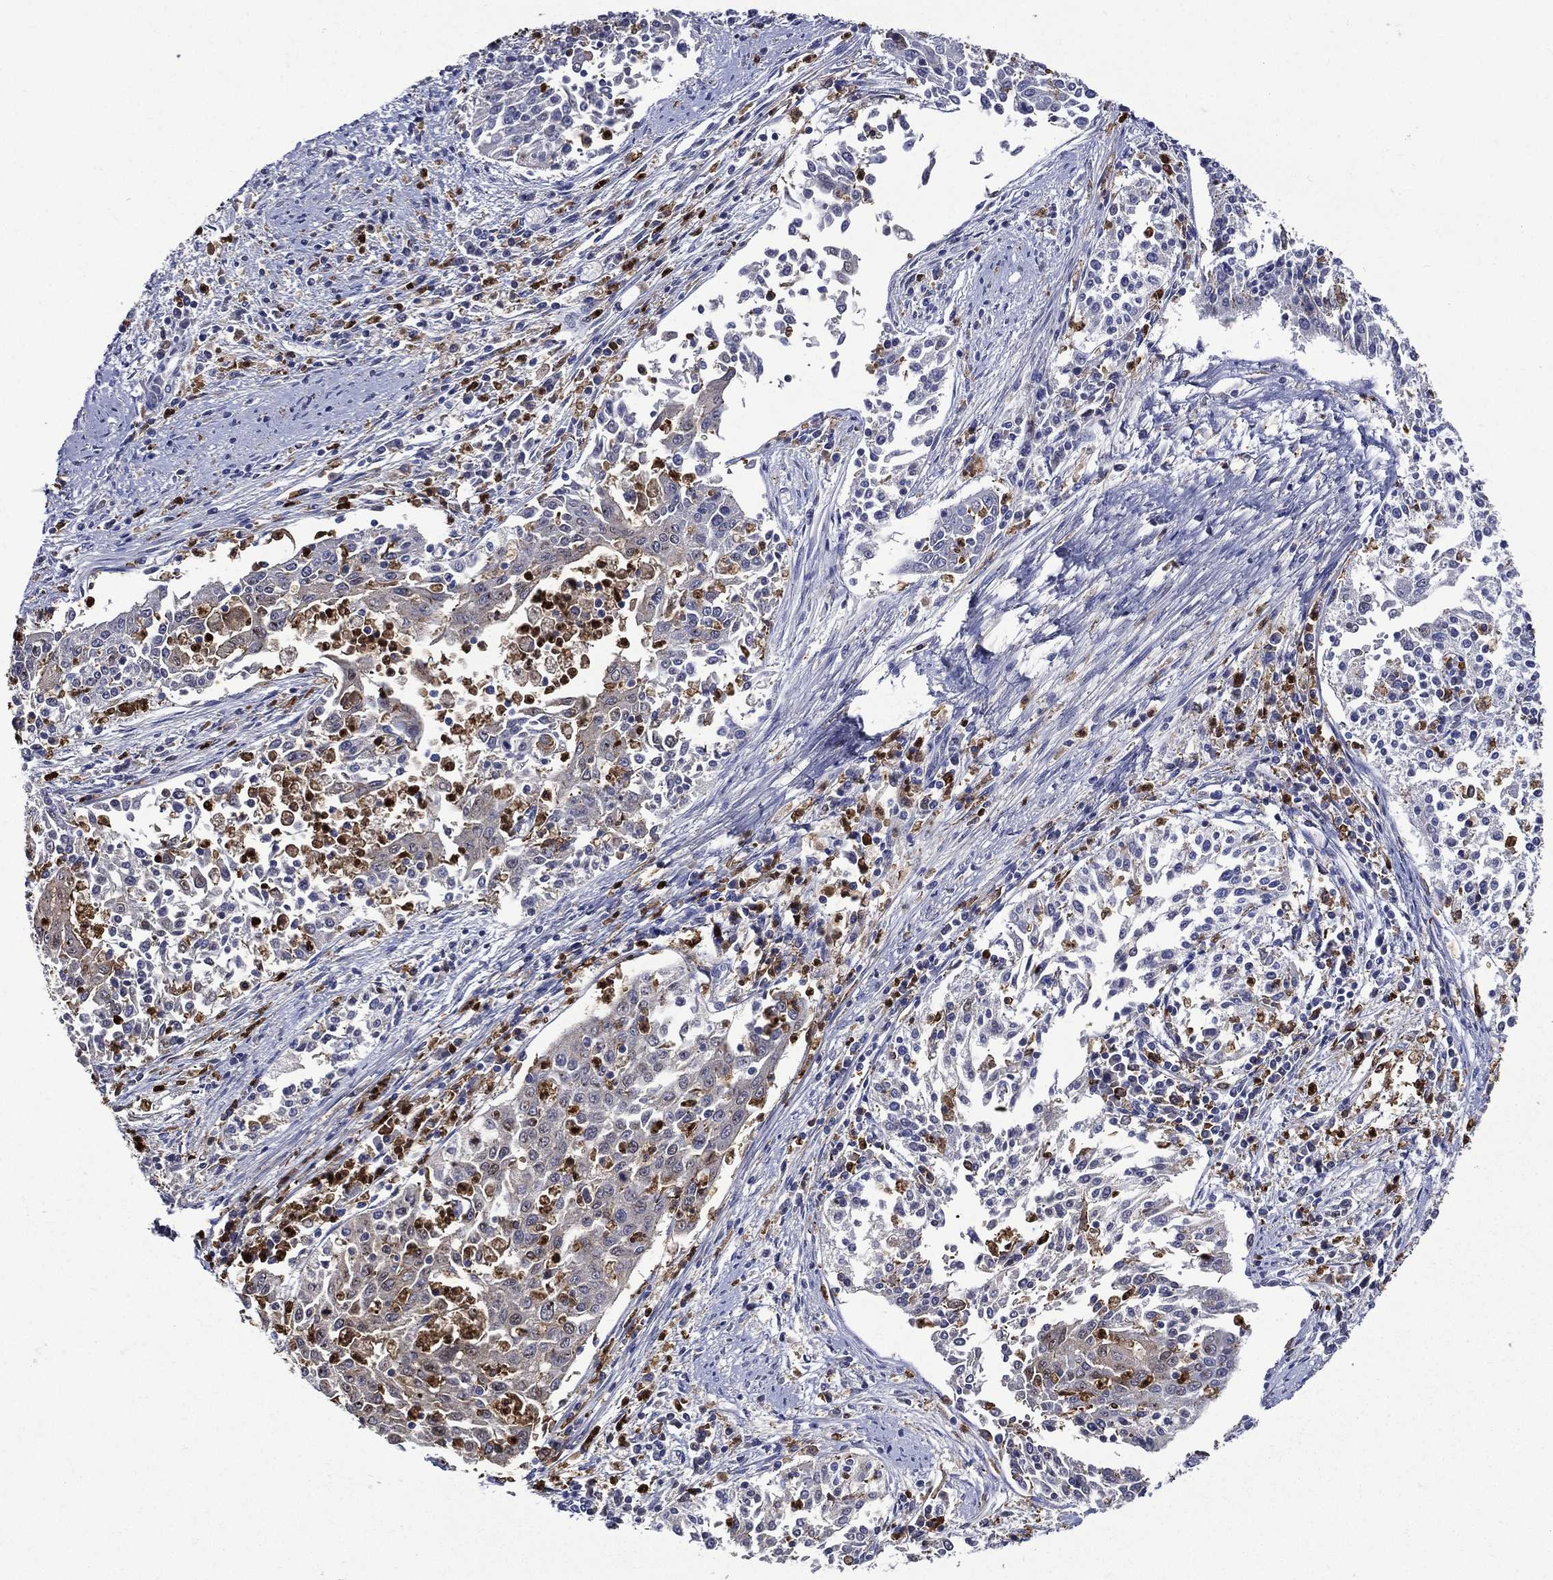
{"staining": {"intensity": "negative", "quantity": "none", "location": "none"}, "tissue": "cervical cancer", "cell_type": "Tumor cells", "image_type": "cancer", "snomed": [{"axis": "morphology", "description": "Squamous cell carcinoma, NOS"}, {"axis": "topography", "description": "Cervix"}], "caption": "Tumor cells are negative for brown protein staining in cervical cancer. Brightfield microscopy of IHC stained with DAB (brown) and hematoxylin (blue), captured at high magnification.", "gene": "GPR171", "patient": {"sex": "female", "age": 41}}